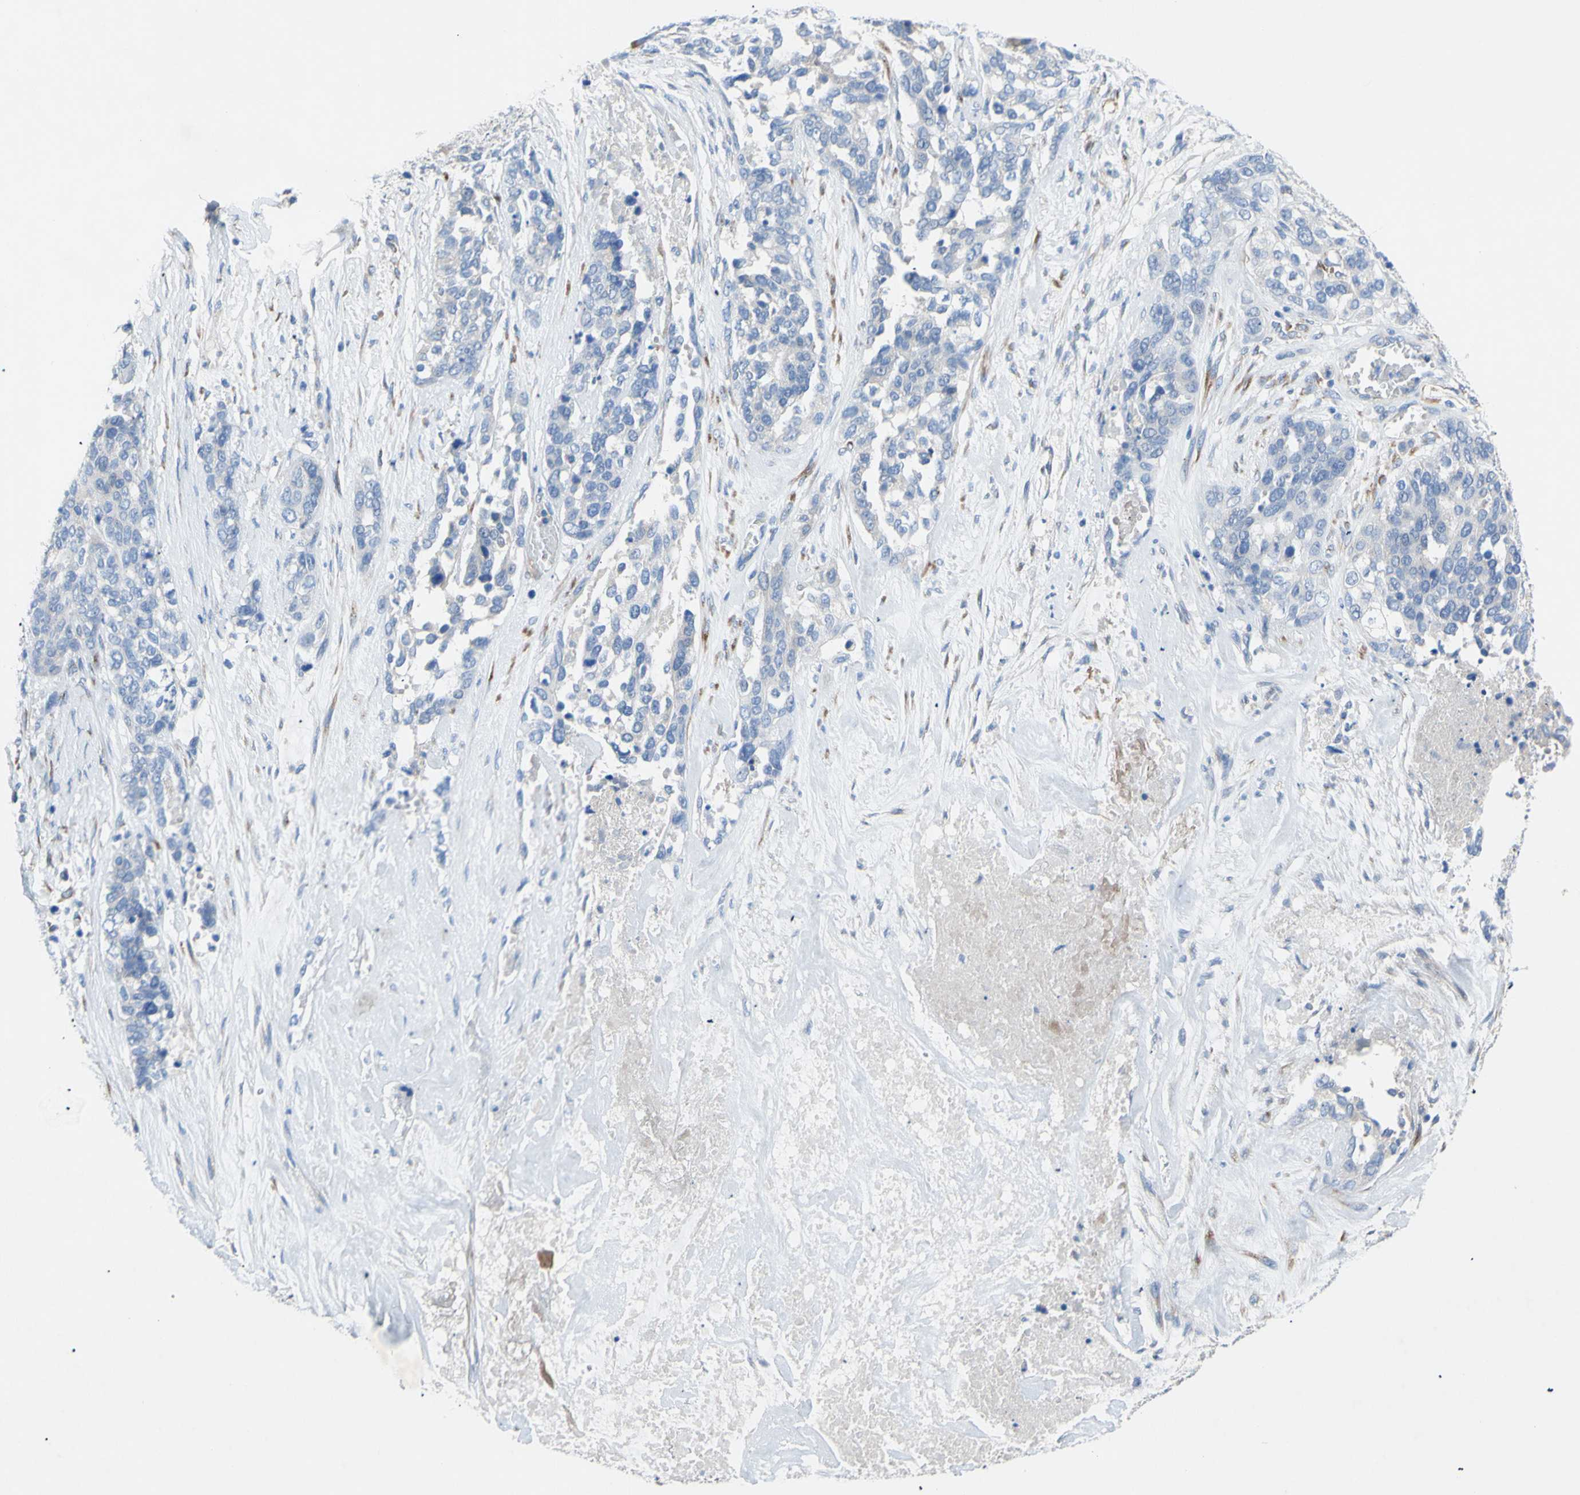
{"staining": {"intensity": "negative", "quantity": "none", "location": "none"}, "tissue": "ovarian cancer", "cell_type": "Tumor cells", "image_type": "cancer", "snomed": [{"axis": "morphology", "description": "Cystadenocarcinoma, serous, NOS"}, {"axis": "topography", "description": "Ovary"}], "caption": "Immunohistochemical staining of human ovarian cancer (serous cystadenocarcinoma) shows no significant positivity in tumor cells.", "gene": "TMIGD2", "patient": {"sex": "female", "age": 44}}